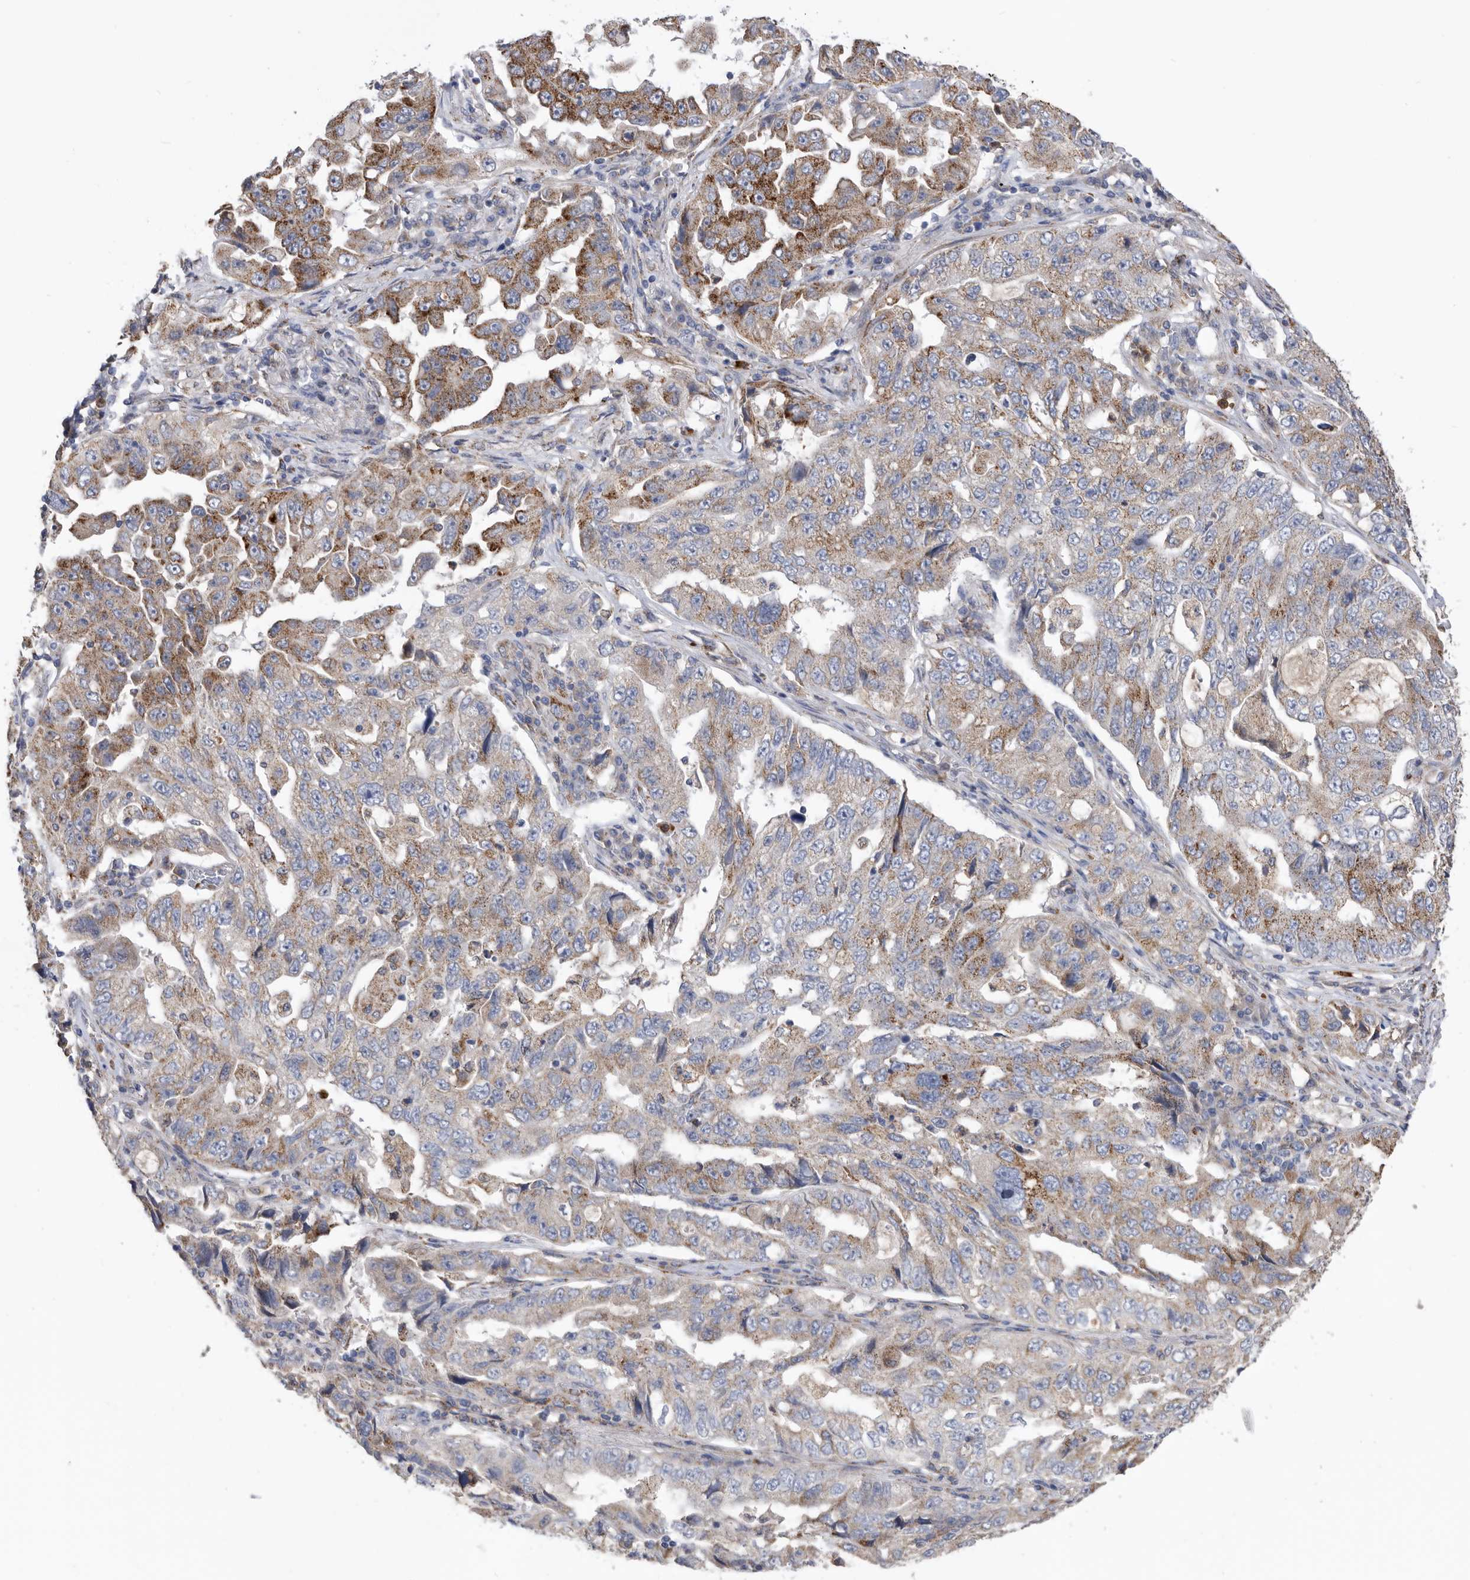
{"staining": {"intensity": "moderate", "quantity": ">75%", "location": "cytoplasmic/membranous"}, "tissue": "lung cancer", "cell_type": "Tumor cells", "image_type": "cancer", "snomed": [{"axis": "morphology", "description": "Adenocarcinoma, NOS"}, {"axis": "topography", "description": "Lung"}], "caption": "The histopathology image reveals staining of adenocarcinoma (lung), revealing moderate cytoplasmic/membranous protein expression (brown color) within tumor cells. (DAB (3,3'-diaminobenzidine) = brown stain, brightfield microscopy at high magnification).", "gene": "CRISPLD2", "patient": {"sex": "female", "age": 51}}